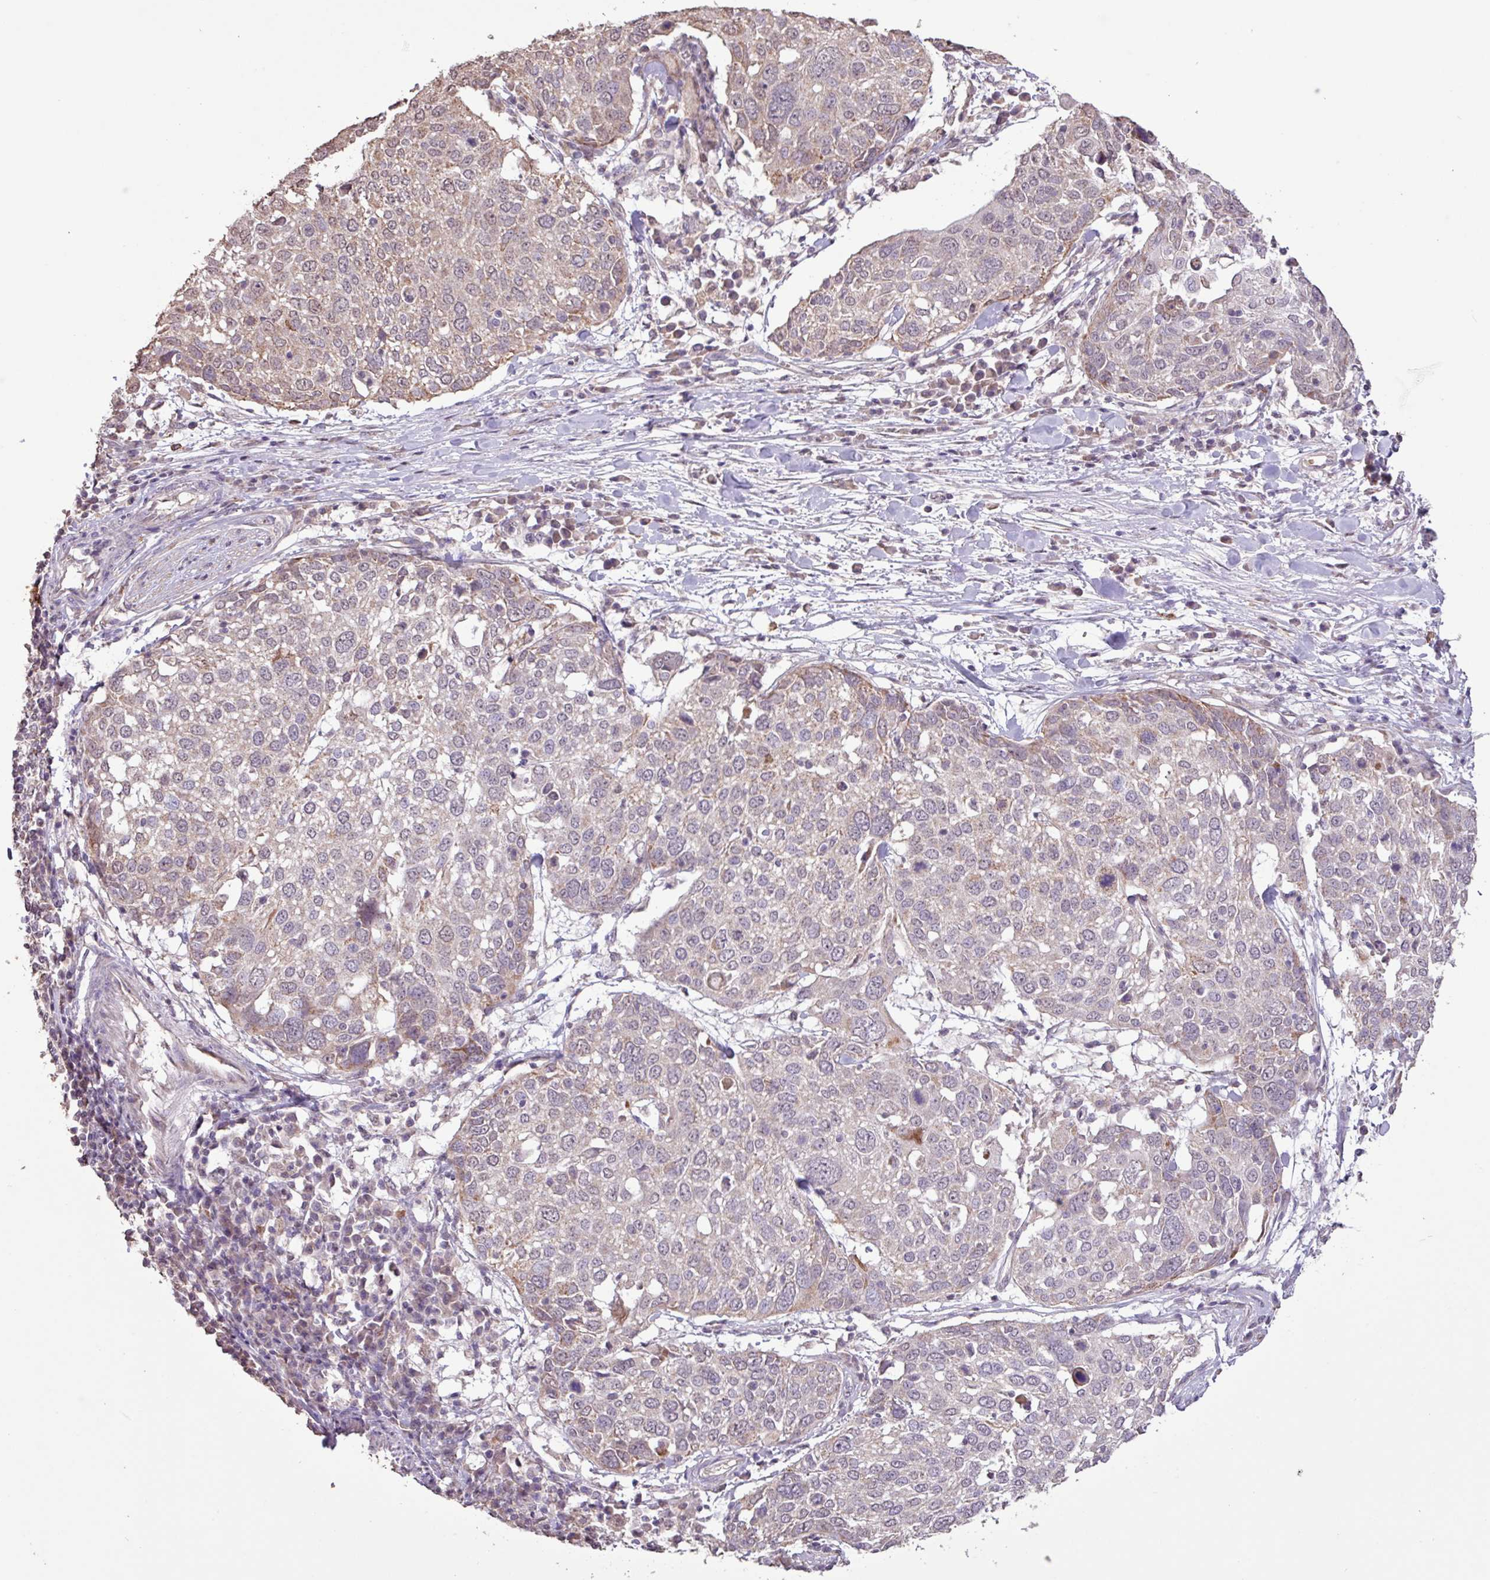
{"staining": {"intensity": "weak", "quantity": "<25%", "location": "cytoplasmic/membranous"}, "tissue": "lung cancer", "cell_type": "Tumor cells", "image_type": "cancer", "snomed": [{"axis": "morphology", "description": "Squamous cell carcinoma, NOS"}, {"axis": "topography", "description": "Lung"}], "caption": "This image is of lung cancer (squamous cell carcinoma) stained with immunohistochemistry to label a protein in brown with the nuclei are counter-stained blue. There is no positivity in tumor cells.", "gene": "L3MBTL3", "patient": {"sex": "male", "age": 65}}